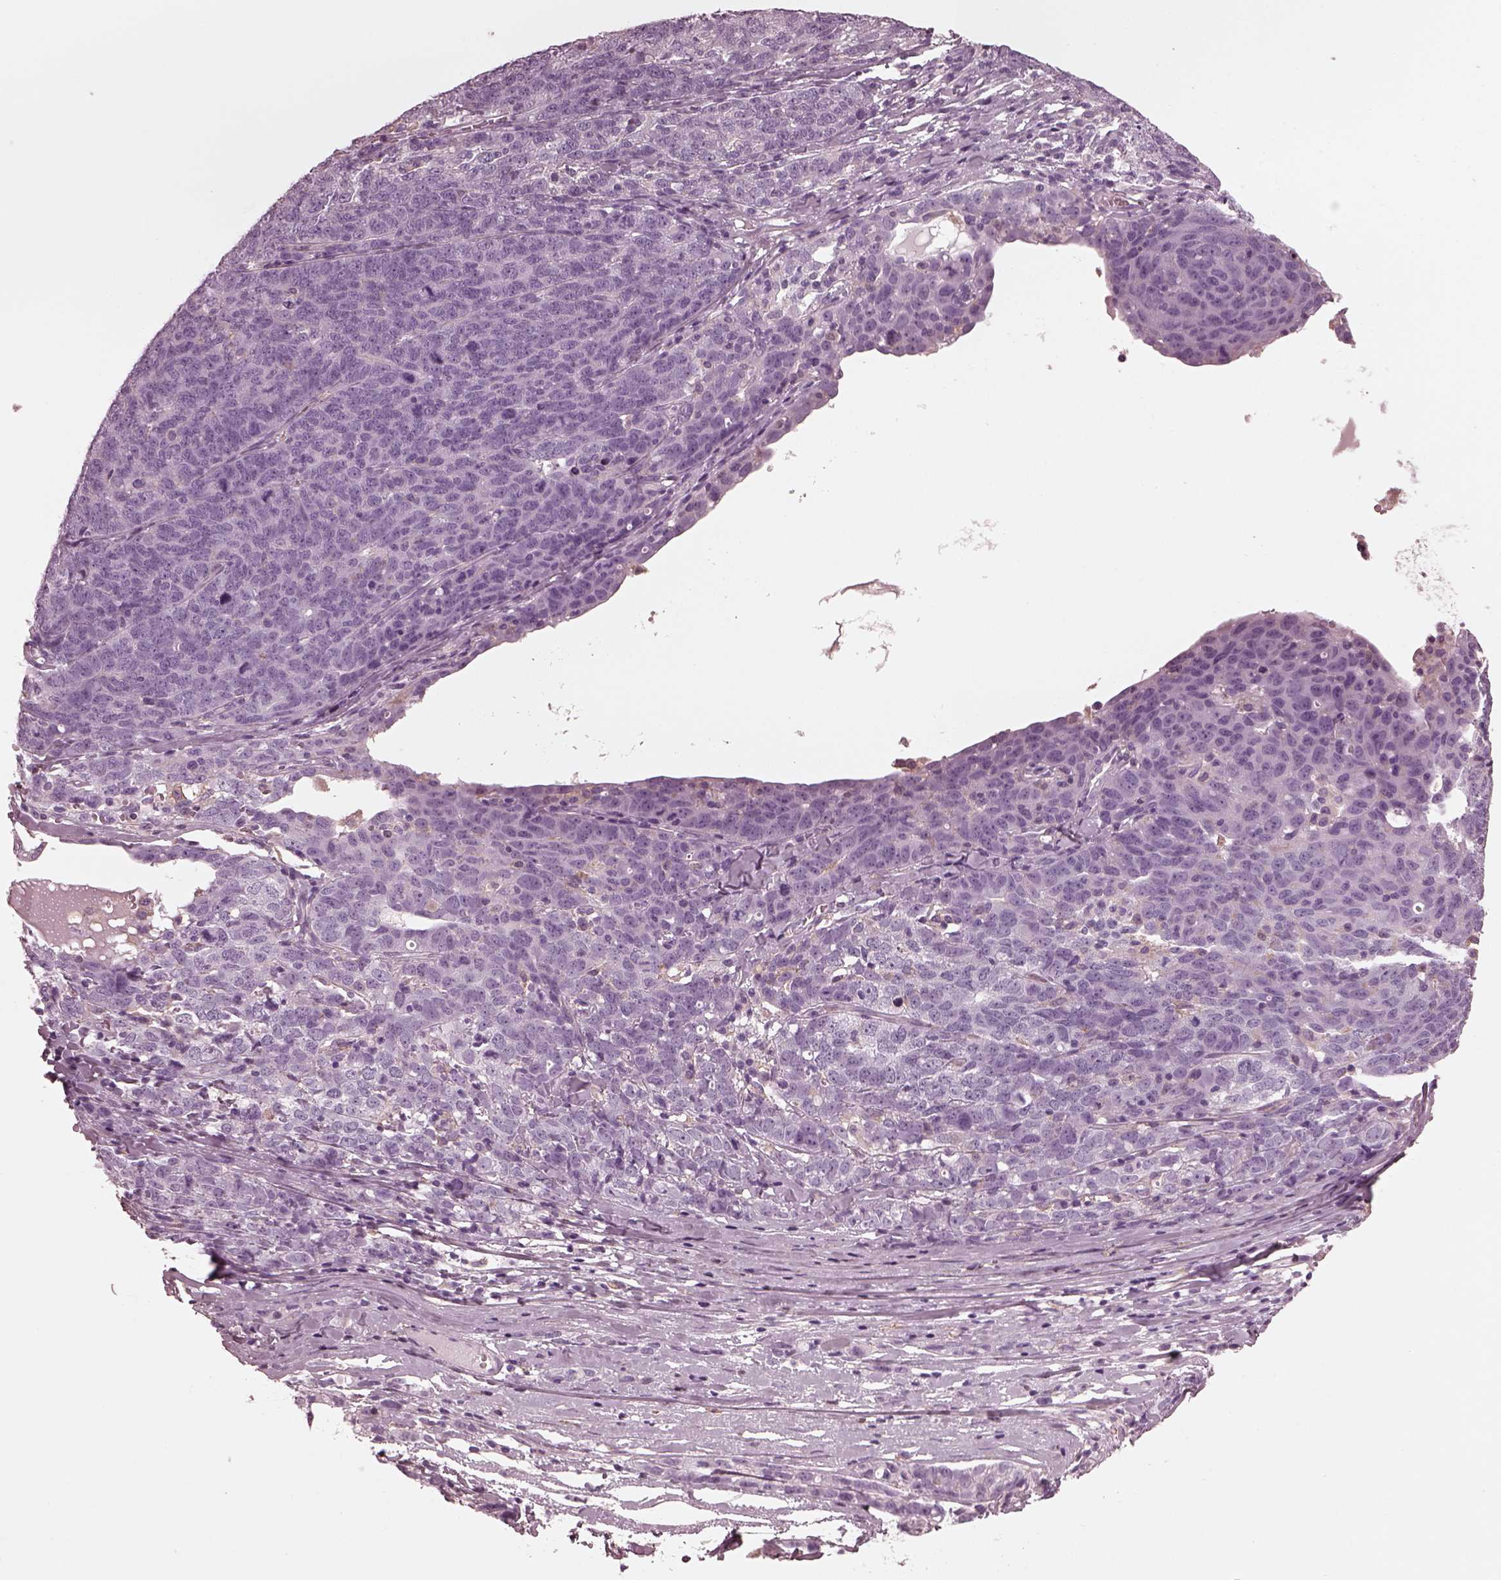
{"staining": {"intensity": "negative", "quantity": "none", "location": "none"}, "tissue": "ovarian cancer", "cell_type": "Tumor cells", "image_type": "cancer", "snomed": [{"axis": "morphology", "description": "Cystadenocarcinoma, serous, NOS"}, {"axis": "topography", "description": "Ovary"}], "caption": "A photomicrograph of human ovarian cancer is negative for staining in tumor cells.", "gene": "CGA", "patient": {"sex": "female", "age": 71}}